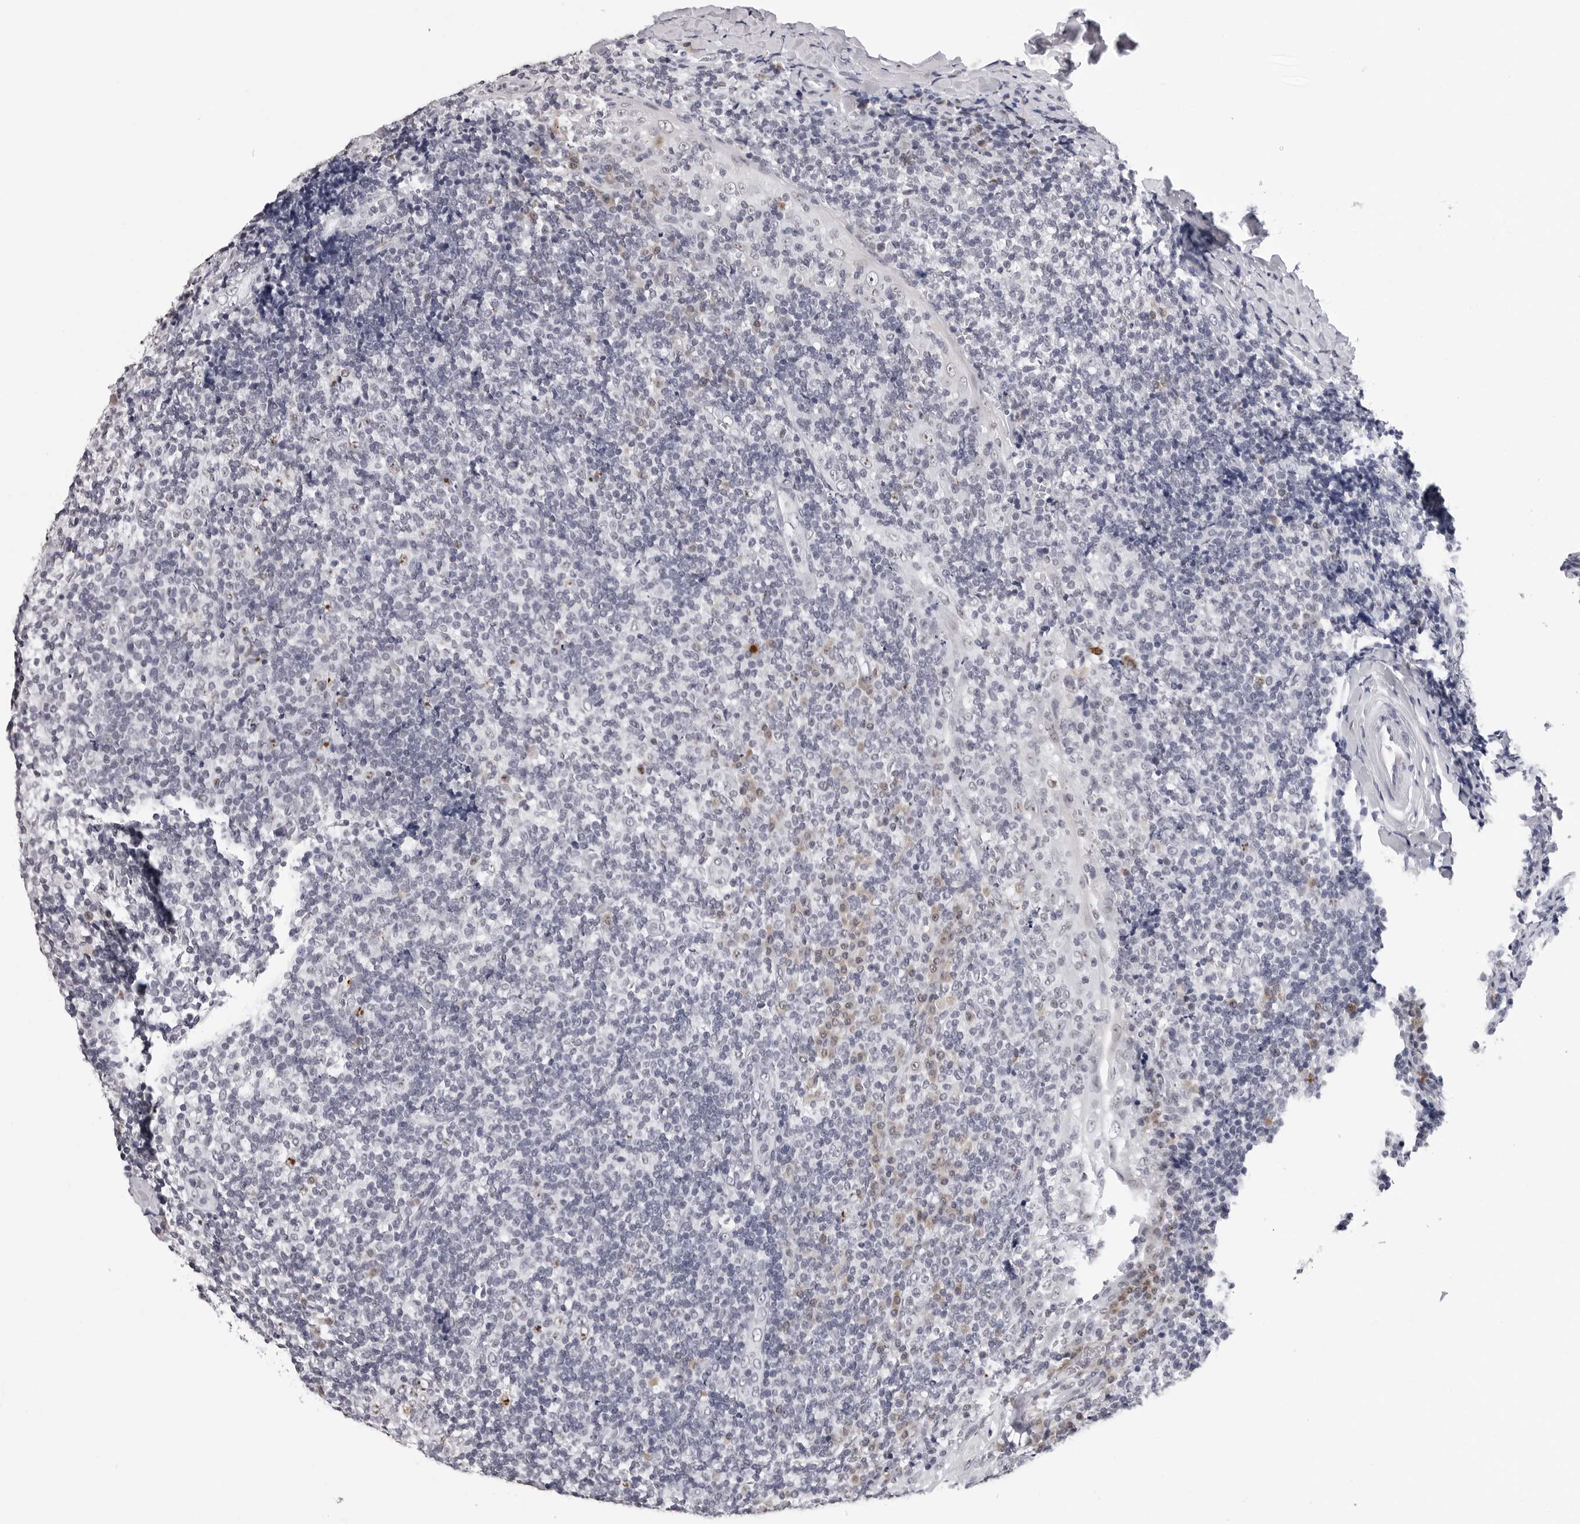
{"staining": {"intensity": "moderate", "quantity": "<25%", "location": "nuclear"}, "tissue": "tonsil", "cell_type": "Germinal center cells", "image_type": "normal", "snomed": [{"axis": "morphology", "description": "Normal tissue, NOS"}, {"axis": "topography", "description": "Tonsil"}], "caption": "This is a histology image of IHC staining of benign tonsil, which shows moderate staining in the nuclear of germinal center cells.", "gene": "GNL2", "patient": {"sex": "male", "age": 37}}